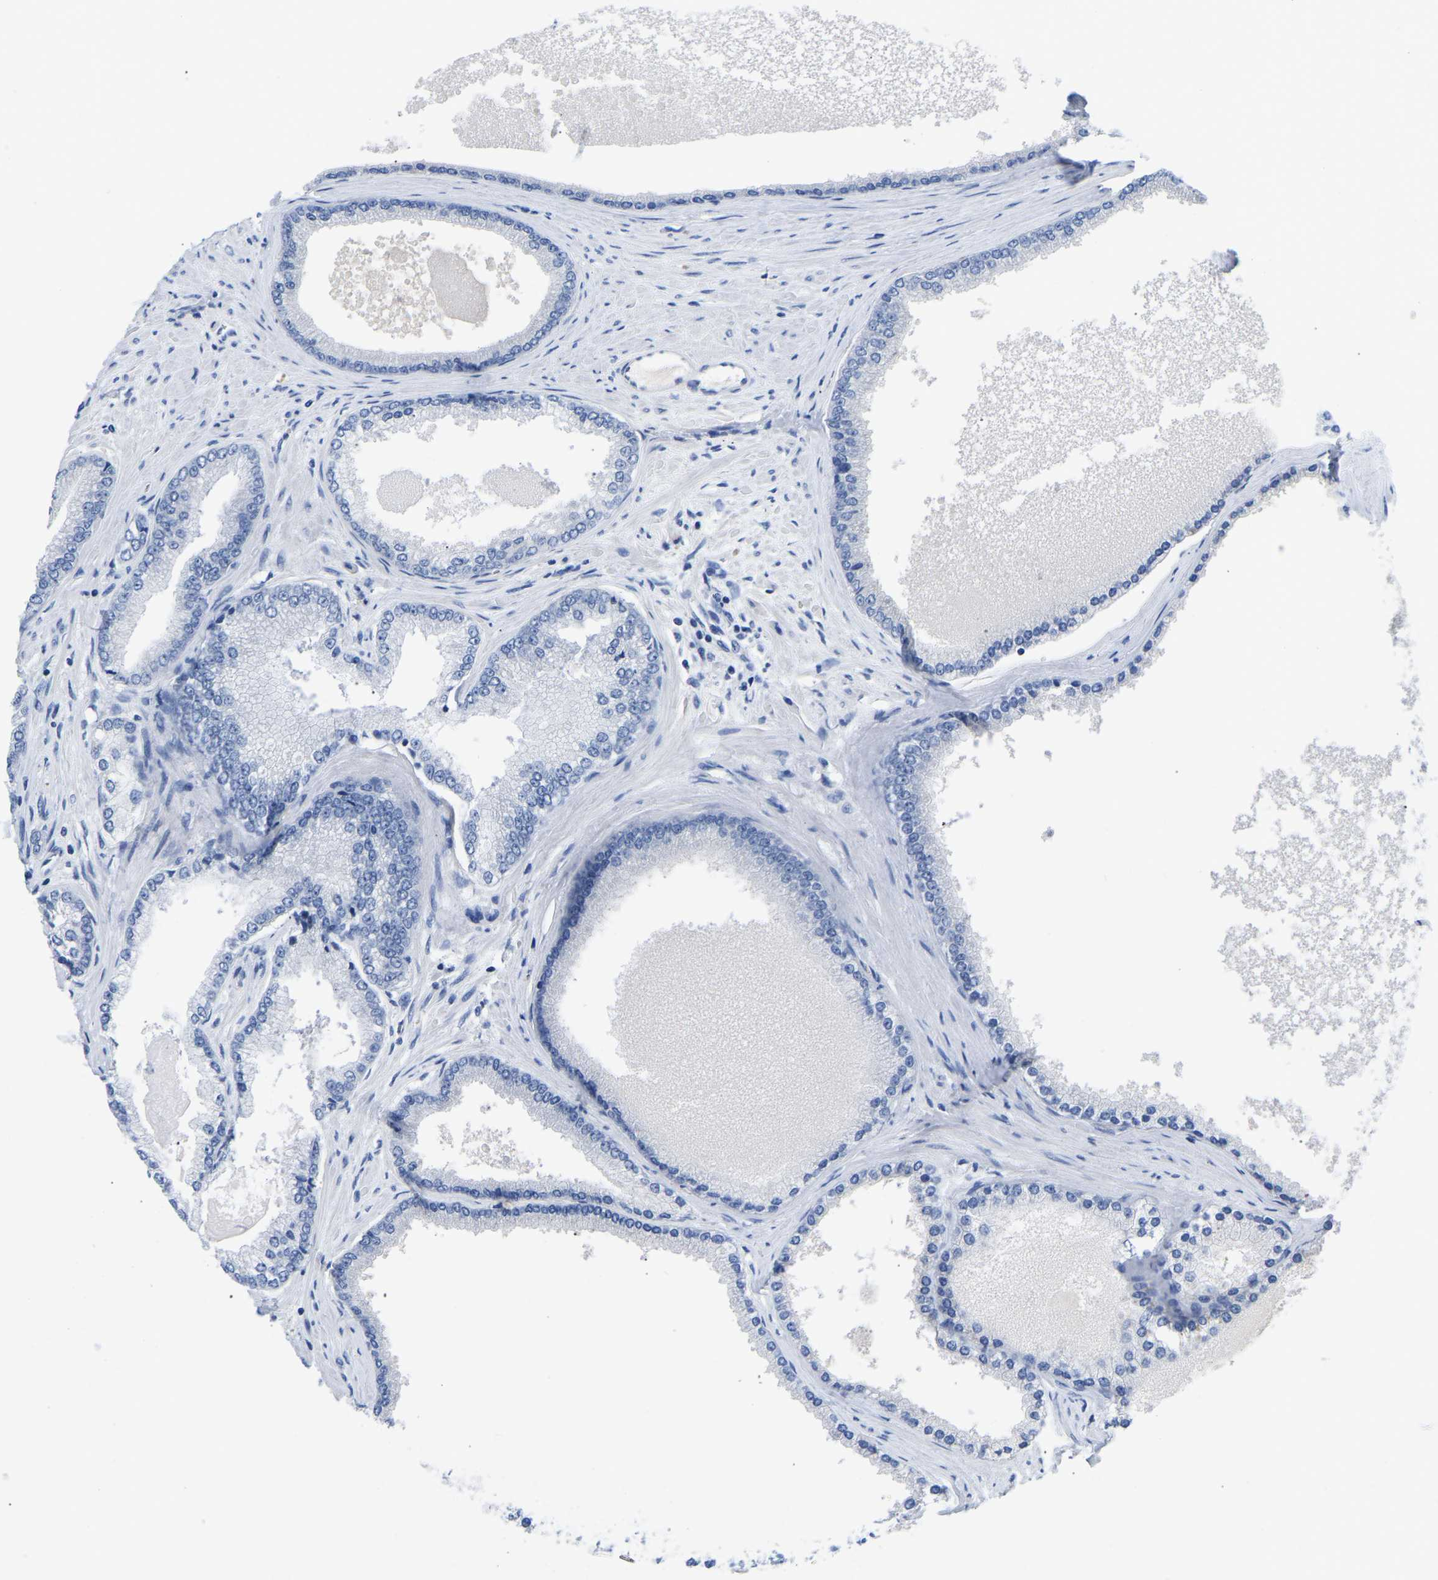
{"staining": {"intensity": "negative", "quantity": "none", "location": "none"}, "tissue": "prostate cancer", "cell_type": "Tumor cells", "image_type": "cancer", "snomed": [{"axis": "morphology", "description": "Adenocarcinoma, High grade"}, {"axis": "topography", "description": "Prostate"}], "caption": "This is an immunohistochemistry image of prostate cancer (high-grade adenocarcinoma). There is no staining in tumor cells.", "gene": "ABCA10", "patient": {"sex": "male", "age": 61}}